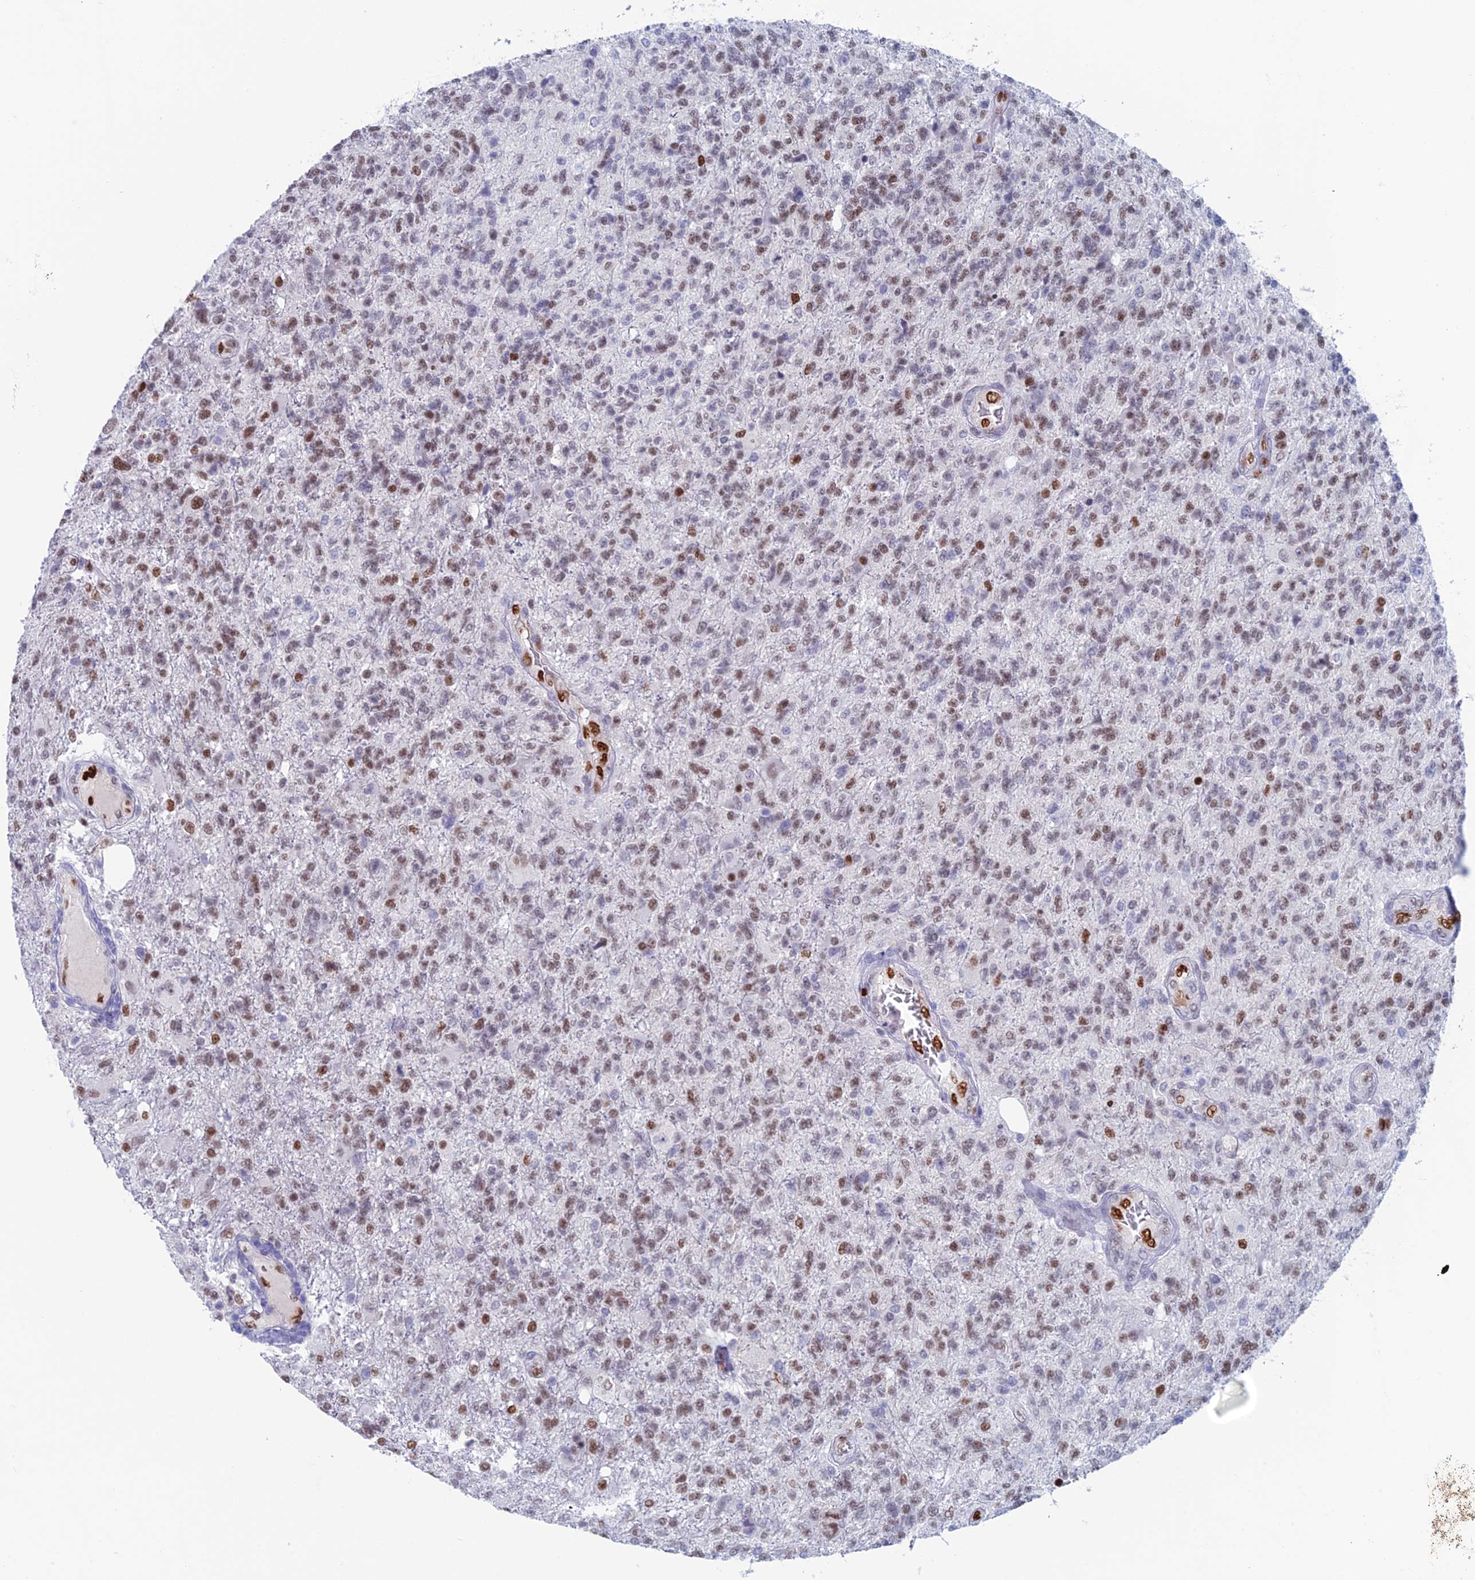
{"staining": {"intensity": "moderate", "quantity": "25%-75%", "location": "nuclear"}, "tissue": "glioma", "cell_type": "Tumor cells", "image_type": "cancer", "snomed": [{"axis": "morphology", "description": "Glioma, malignant, High grade"}, {"axis": "topography", "description": "Brain"}], "caption": "Immunohistochemical staining of high-grade glioma (malignant) displays medium levels of moderate nuclear protein positivity in approximately 25%-75% of tumor cells.", "gene": "NOL4L", "patient": {"sex": "male", "age": 56}}